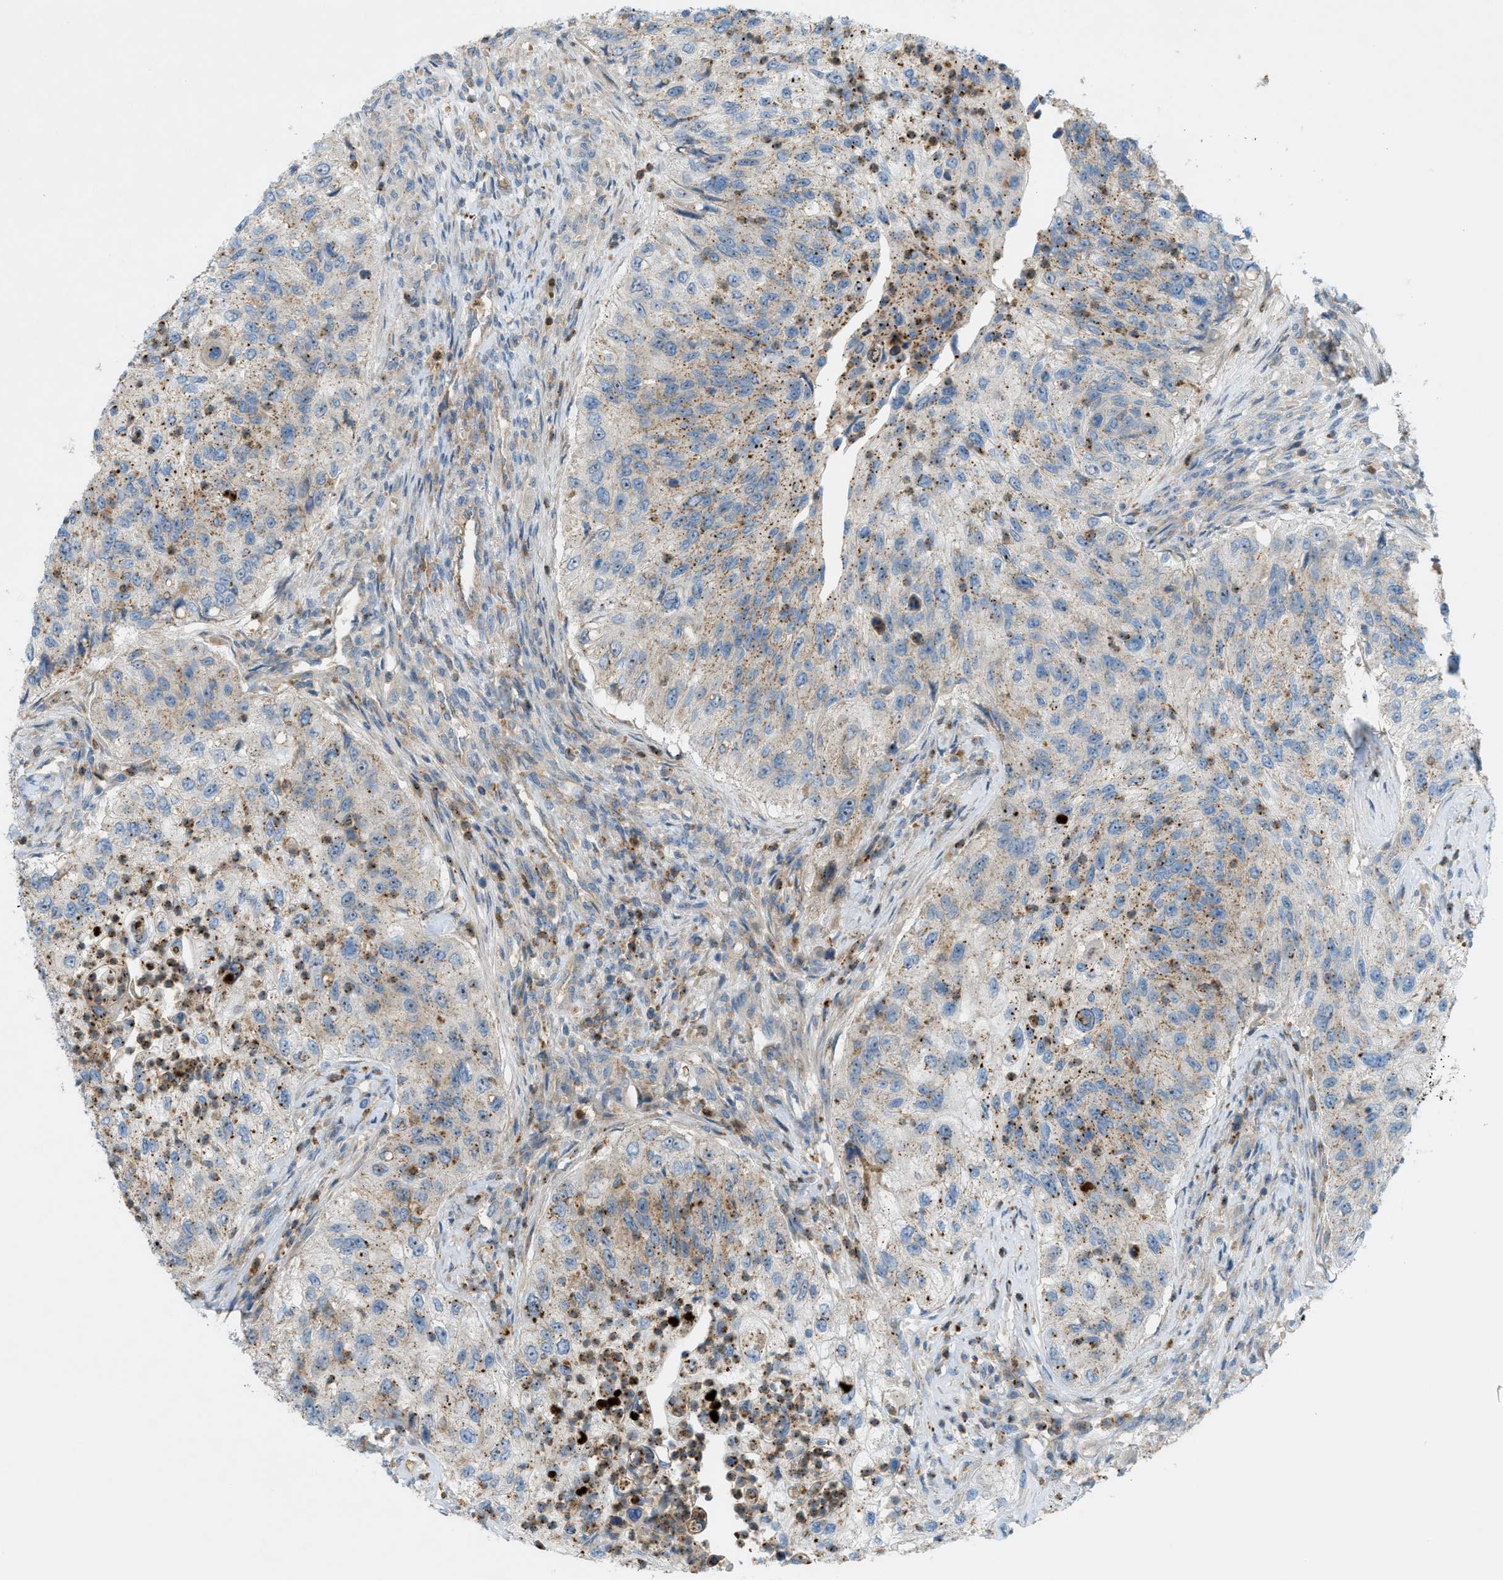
{"staining": {"intensity": "weak", "quantity": "25%-75%", "location": "cytoplasmic/membranous"}, "tissue": "urothelial cancer", "cell_type": "Tumor cells", "image_type": "cancer", "snomed": [{"axis": "morphology", "description": "Urothelial carcinoma, High grade"}, {"axis": "topography", "description": "Urinary bladder"}], "caption": "The micrograph exhibits a brown stain indicating the presence of a protein in the cytoplasmic/membranous of tumor cells in high-grade urothelial carcinoma. The protein of interest is shown in brown color, while the nuclei are stained blue.", "gene": "GRK6", "patient": {"sex": "female", "age": 60}}